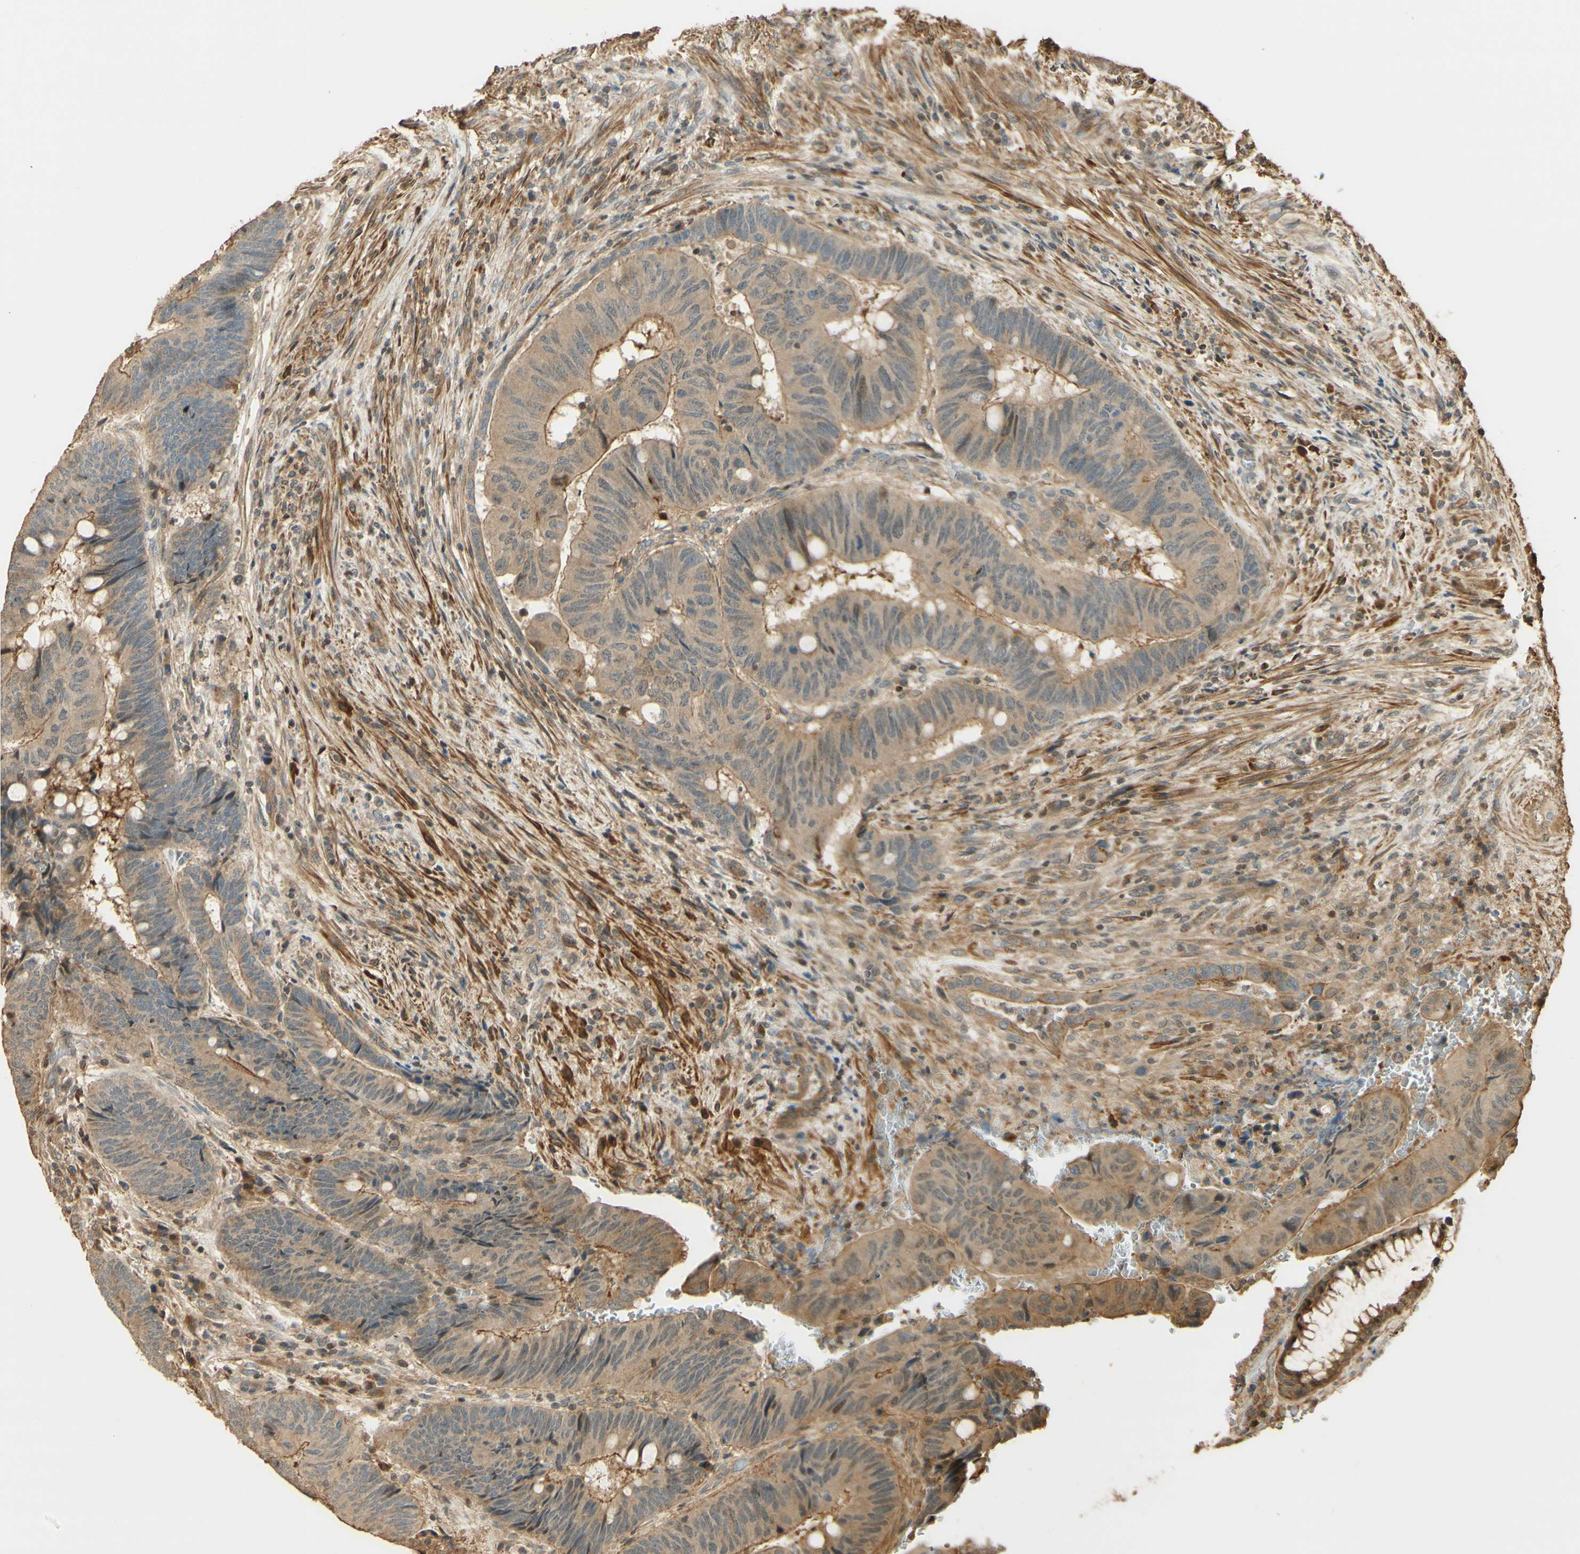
{"staining": {"intensity": "weak", "quantity": ">75%", "location": "cytoplasmic/membranous"}, "tissue": "colorectal cancer", "cell_type": "Tumor cells", "image_type": "cancer", "snomed": [{"axis": "morphology", "description": "Normal tissue, NOS"}, {"axis": "morphology", "description": "Adenocarcinoma, NOS"}, {"axis": "topography", "description": "Rectum"}, {"axis": "topography", "description": "Peripheral nerve tissue"}], "caption": "Immunohistochemistry micrograph of neoplastic tissue: human colorectal cancer stained using IHC exhibits low levels of weak protein expression localized specifically in the cytoplasmic/membranous of tumor cells, appearing as a cytoplasmic/membranous brown color.", "gene": "AGER", "patient": {"sex": "male", "age": 92}}